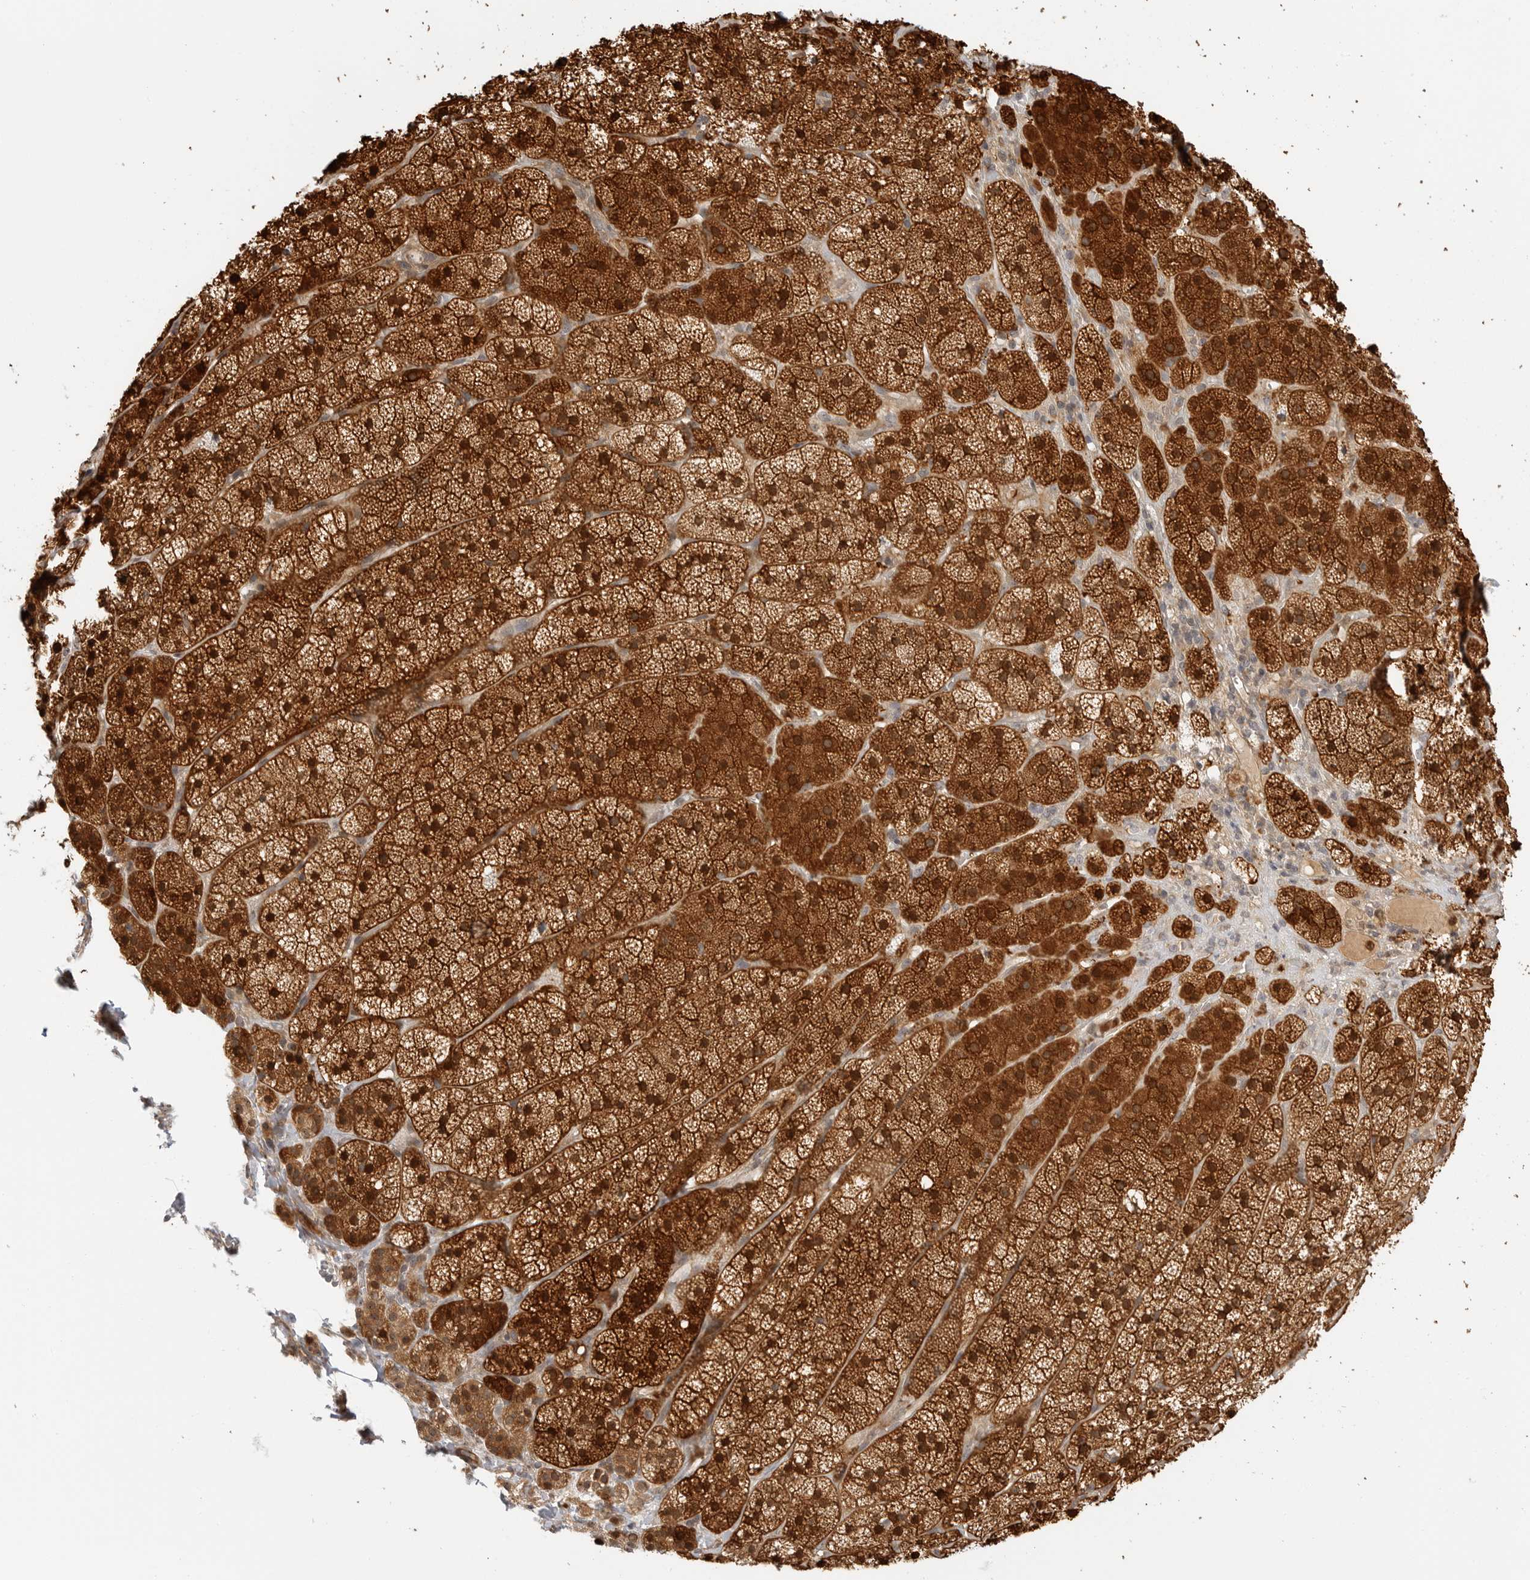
{"staining": {"intensity": "strong", "quantity": ">75%", "location": "cytoplasmic/membranous,nuclear"}, "tissue": "adrenal gland", "cell_type": "Glandular cells", "image_type": "normal", "snomed": [{"axis": "morphology", "description": "Normal tissue, NOS"}, {"axis": "topography", "description": "Adrenal gland"}], "caption": "High-magnification brightfield microscopy of benign adrenal gland stained with DAB (3,3'-diaminobenzidine) (brown) and counterstained with hematoxylin (blue). glandular cells exhibit strong cytoplasmic/membranous,nuclear expression is appreciated in approximately>75% of cells.", "gene": "DSCC1", "patient": {"sex": "female", "age": 44}}